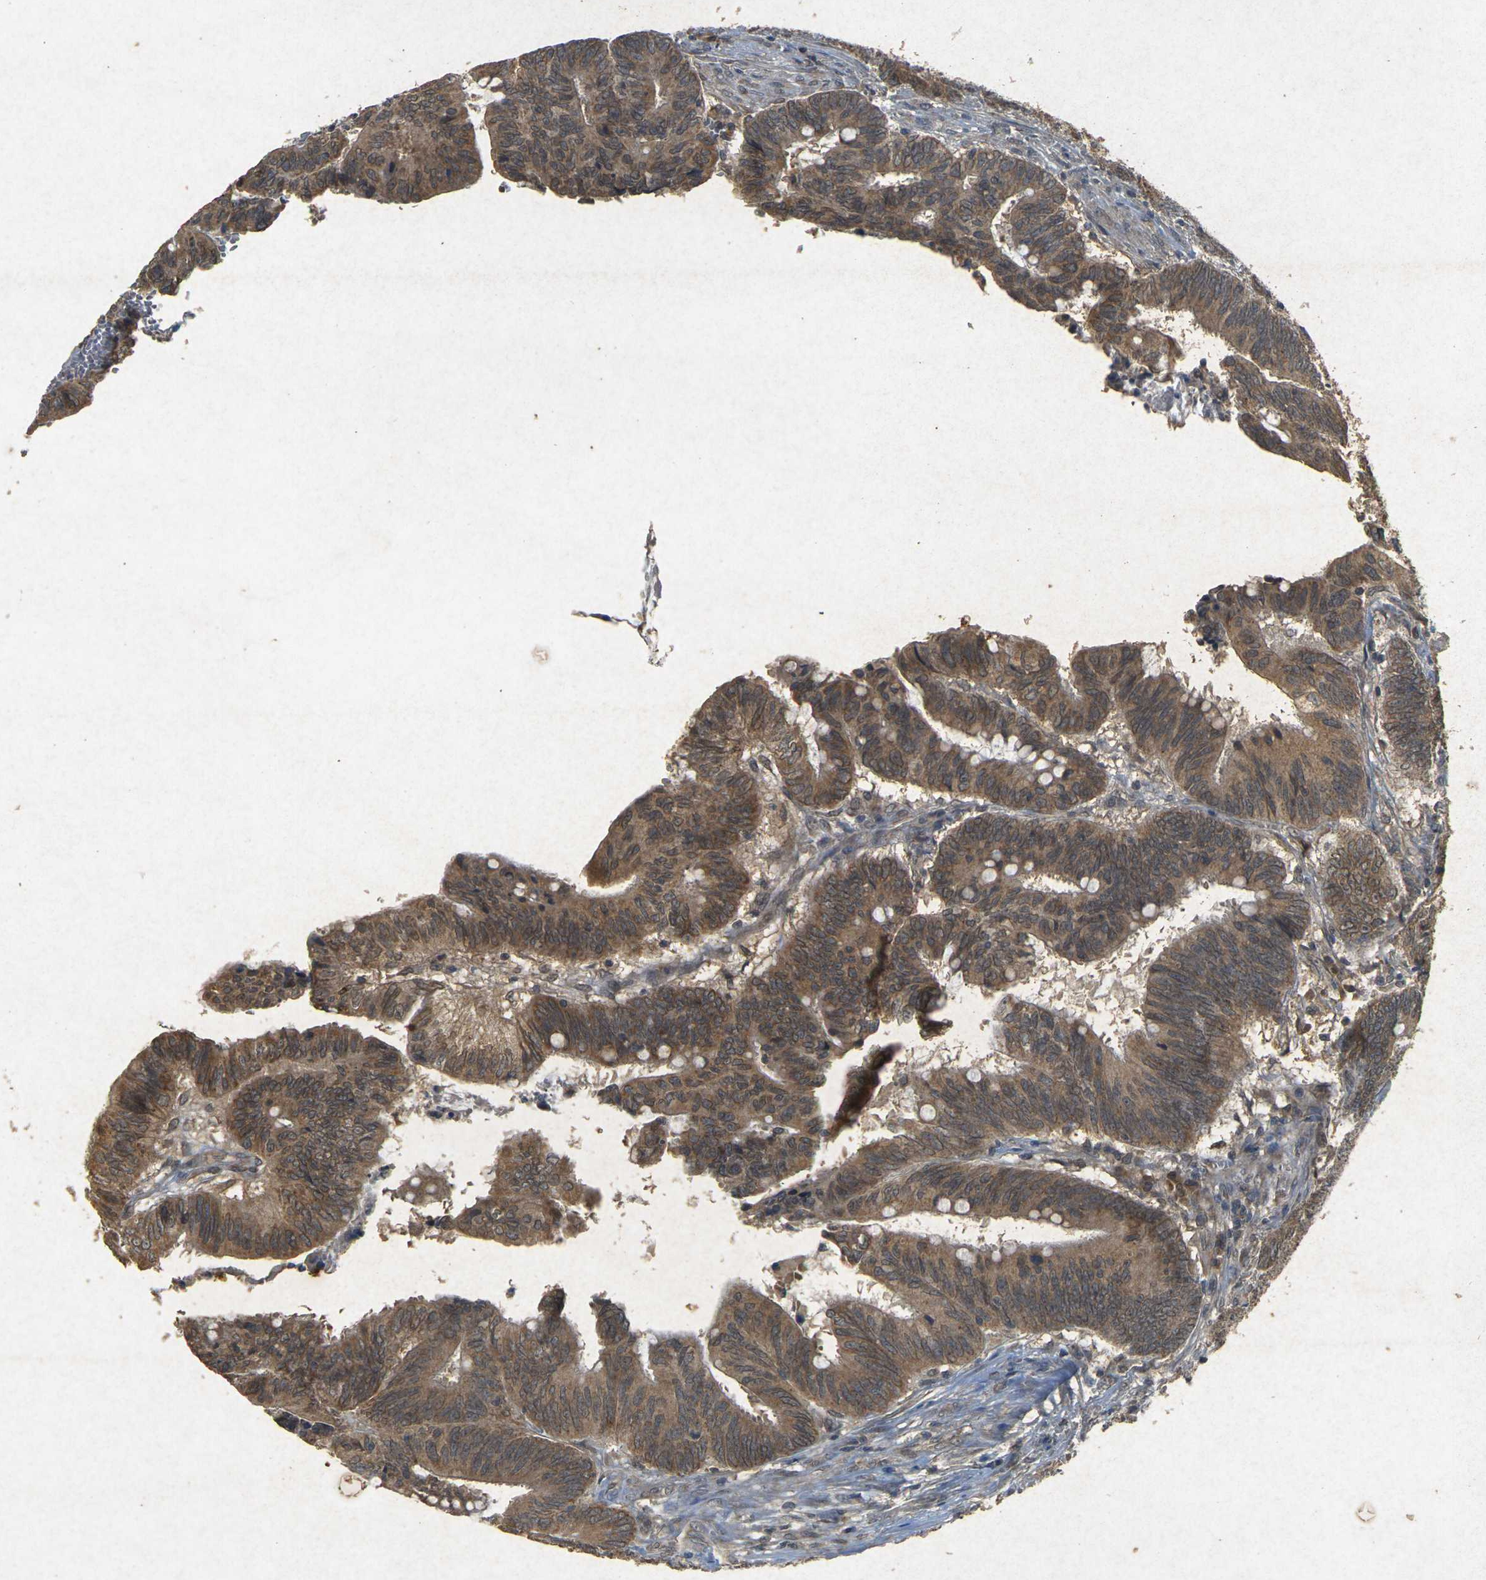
{"staining": {"intensity": "moderate", "quantity": ">75%", "location": "cytoplasmic/membranous"}, "tissue": "colorectal cancer", "cell_type": "Tumor cells", "image_type": "cancer", "snomed": [{"axis": "morphology", "description": "Adenocarcinoma, NOS"}, {"axis": "topography", "description": "Colon"}], "caption": "IHC image of neoplastic tissue: human colorectal cancer stained using IHC demonstrates medium levels of moderate protein expression localized specifically in the cytoplasmic/membranous of tumor cells, appearing as a cytoplasmic/membranous brown color.", "gene": "ERN1", "patient": {"sex": "male", "age": 45}}